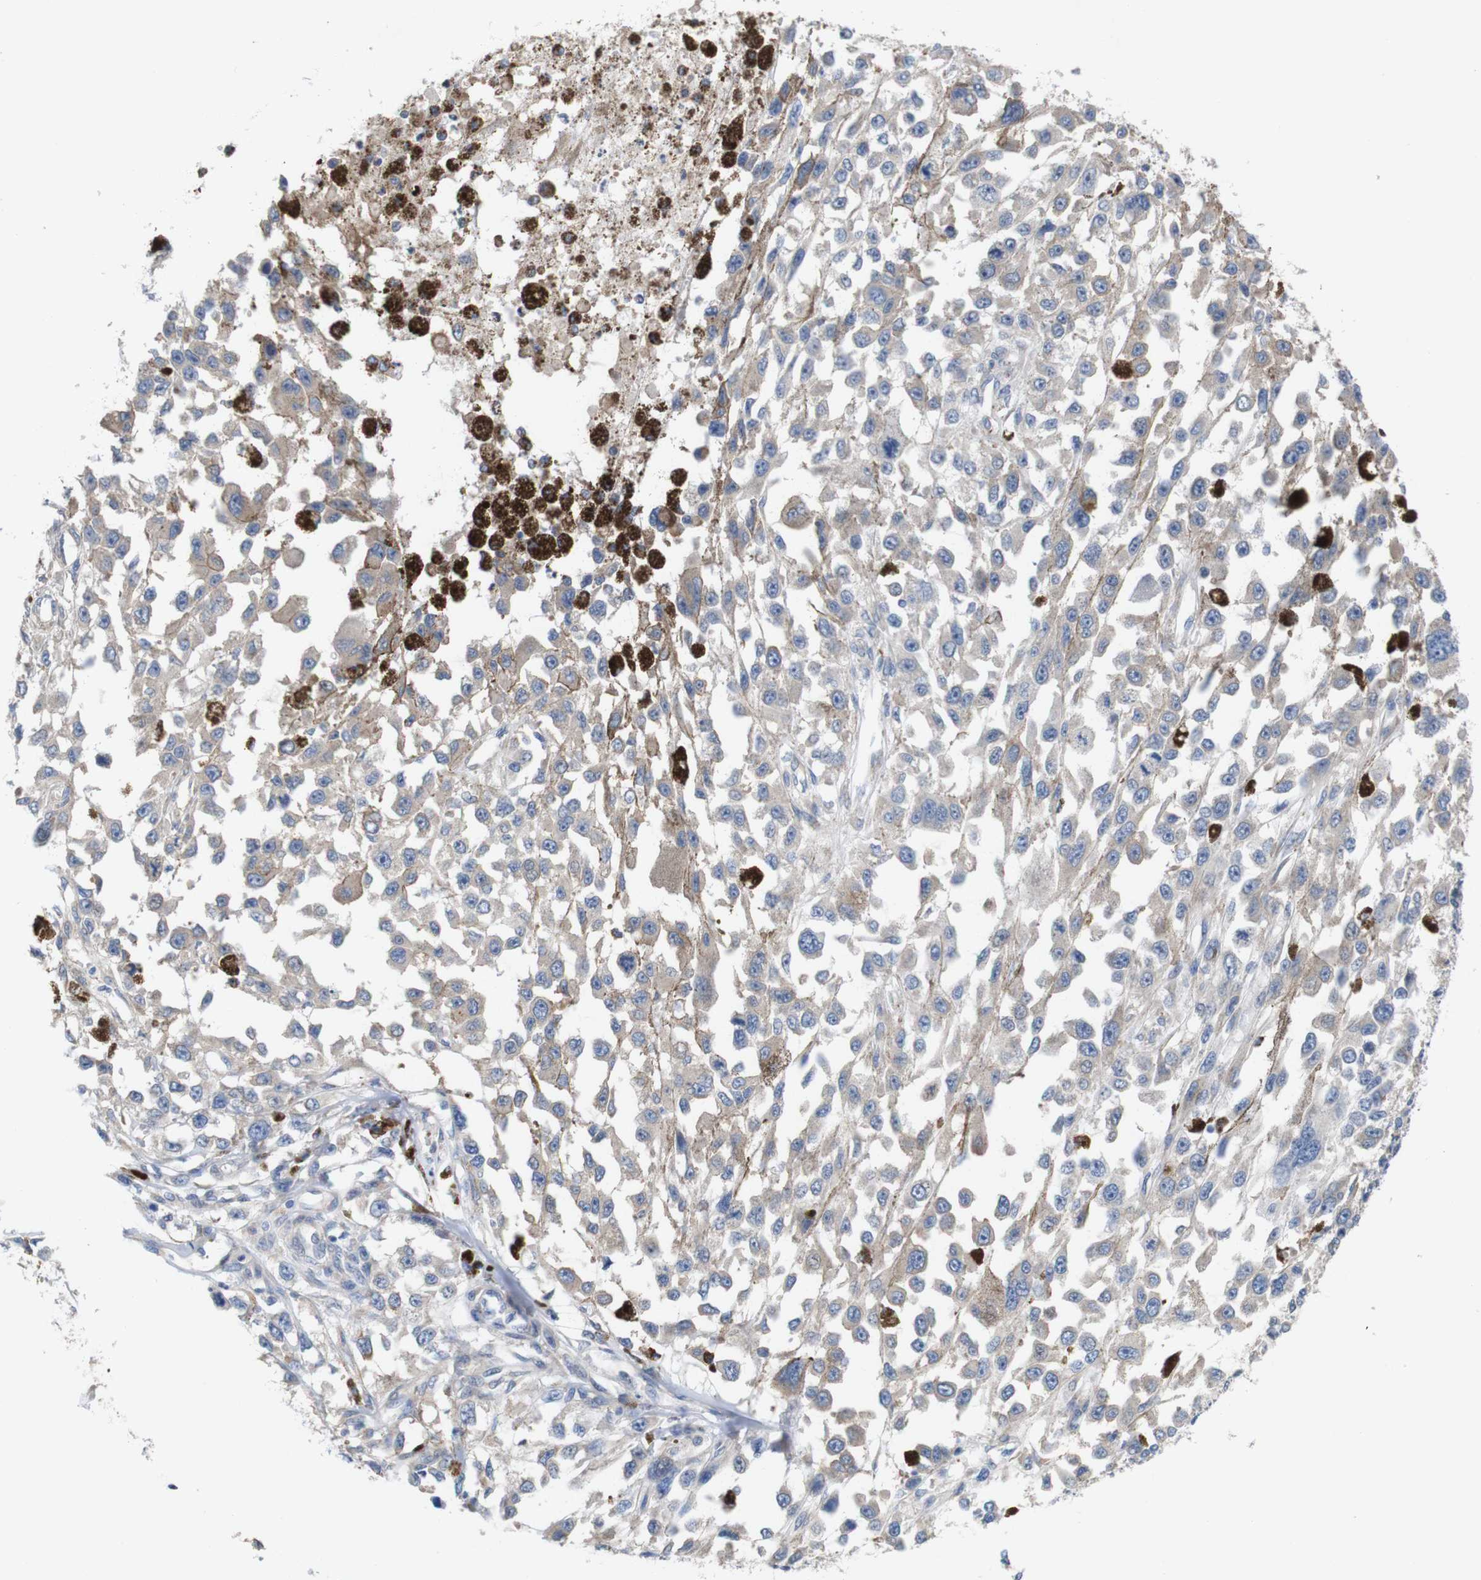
{"staining": {"intensity": "negative", "quantity": "none", "location": "none"}, "tissue": "melanoma", "cell_type": "Tumor cells", "image_type": "cancer", "snomed": [{"axis": "morphology", "description": "Malignant melanoma, Metastatic site"}, {"axis": "topography", "description": "Lymph node"}], "caption": "Human melanoma stained for a protein using immunohistochemistry demonstrates no staining in tumor cells.", "gene": "MYEOV", "patient": {"sex": "male", "age": 59}}